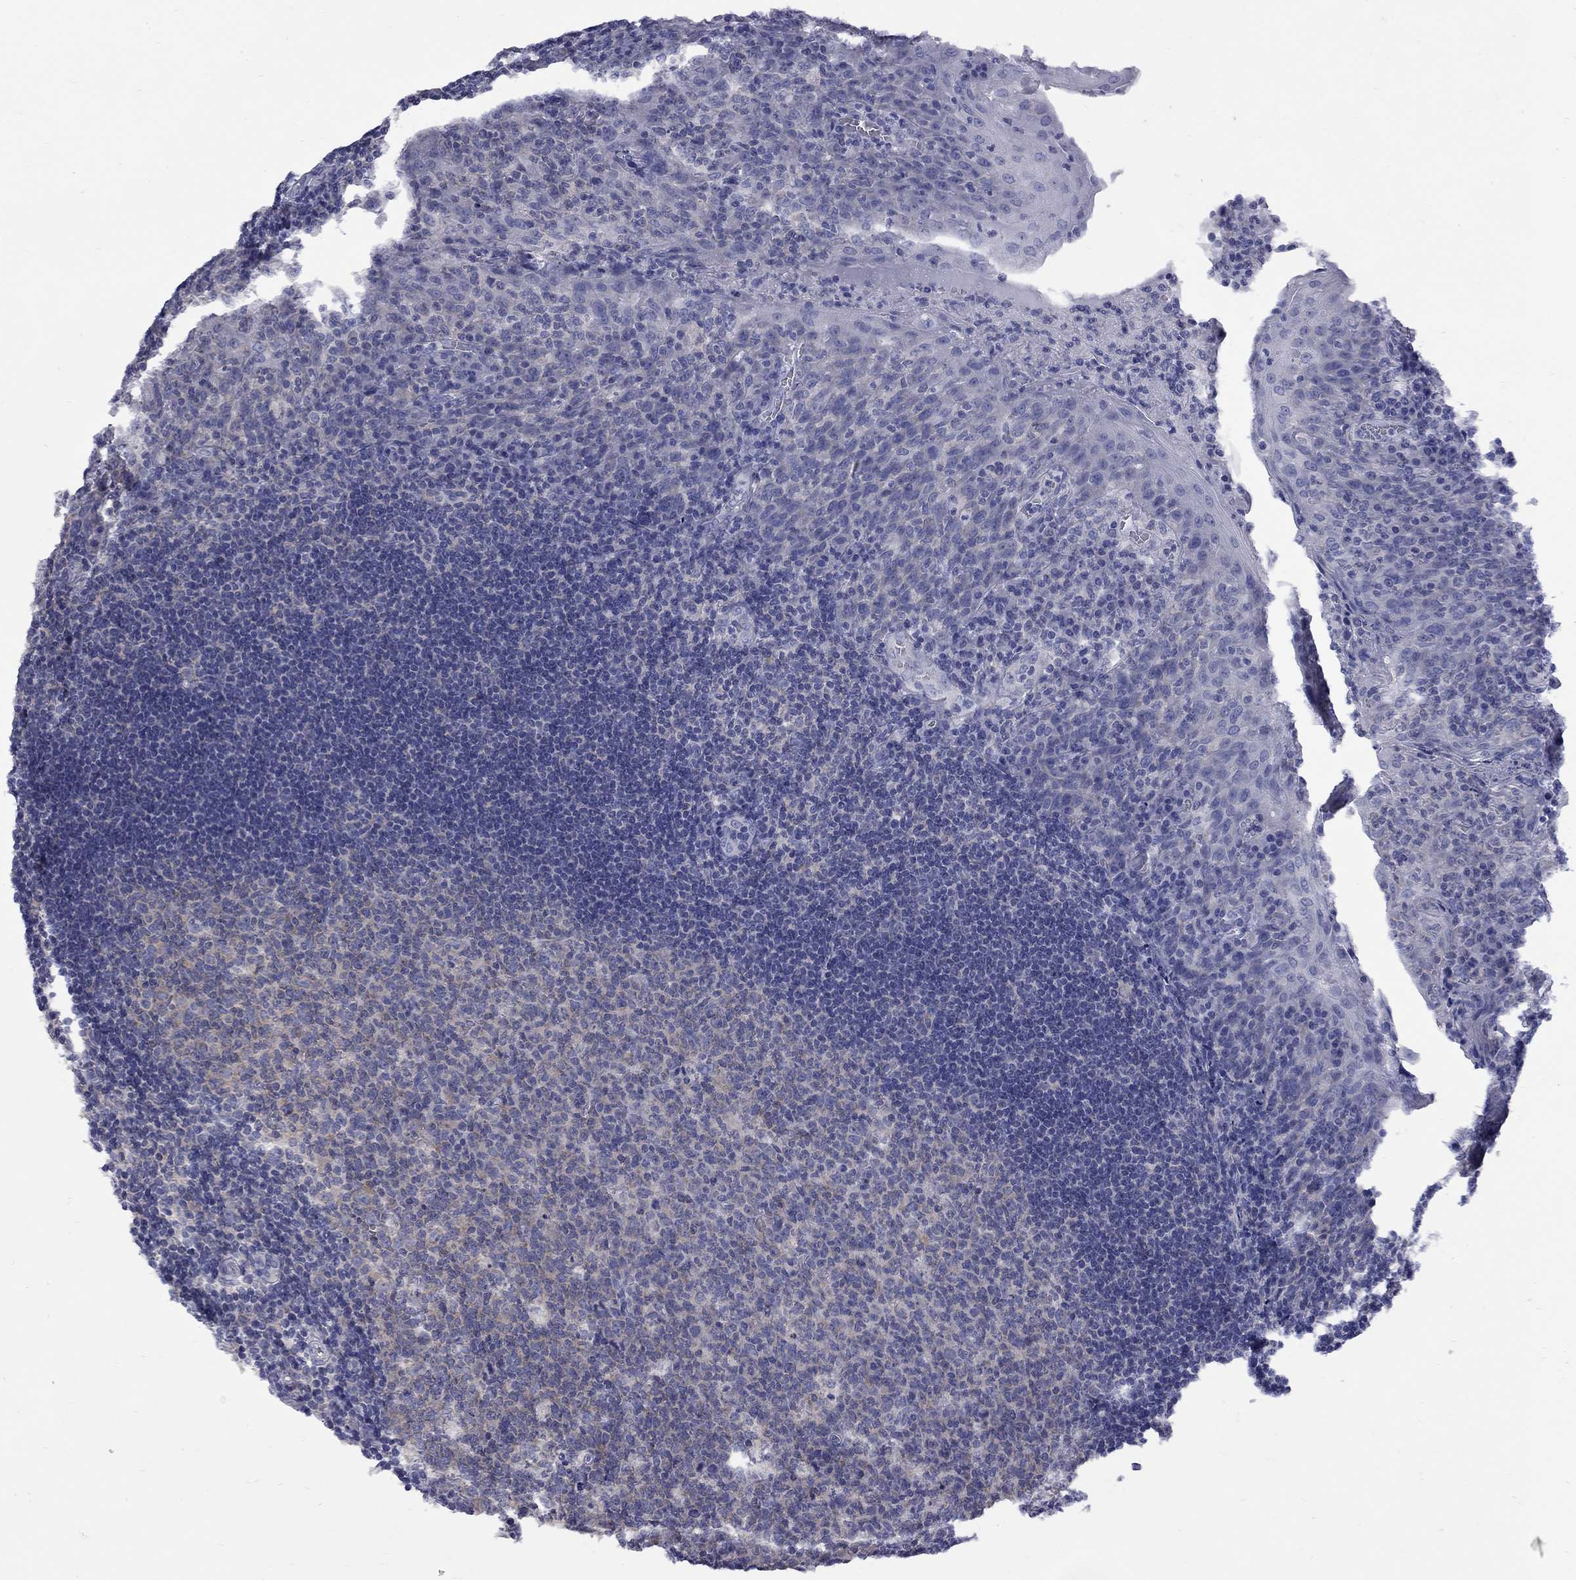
{"staining": {"intensity": "weak", "quantity": "<25%", "location": "cytoplasmic/membranous"}, "tissue": "tonsil", "cell_type": "Germinal center cells", "image_type": "normal", "snomed": [{"axis": "morphology", "description": "Normal tissue, NOS"}, {"axis": "topography", "description": "Tonsil"}], "caption": "Immunohistochemistry (IHC) micrograph of benign tonsil: human tonsil stained with DAB (3,3'-diaminobenzidine) exhibits no significant protein expression in germinal center cells.", "gene": "ABCB4", "patient": {"sex": "male", "age": 17}}